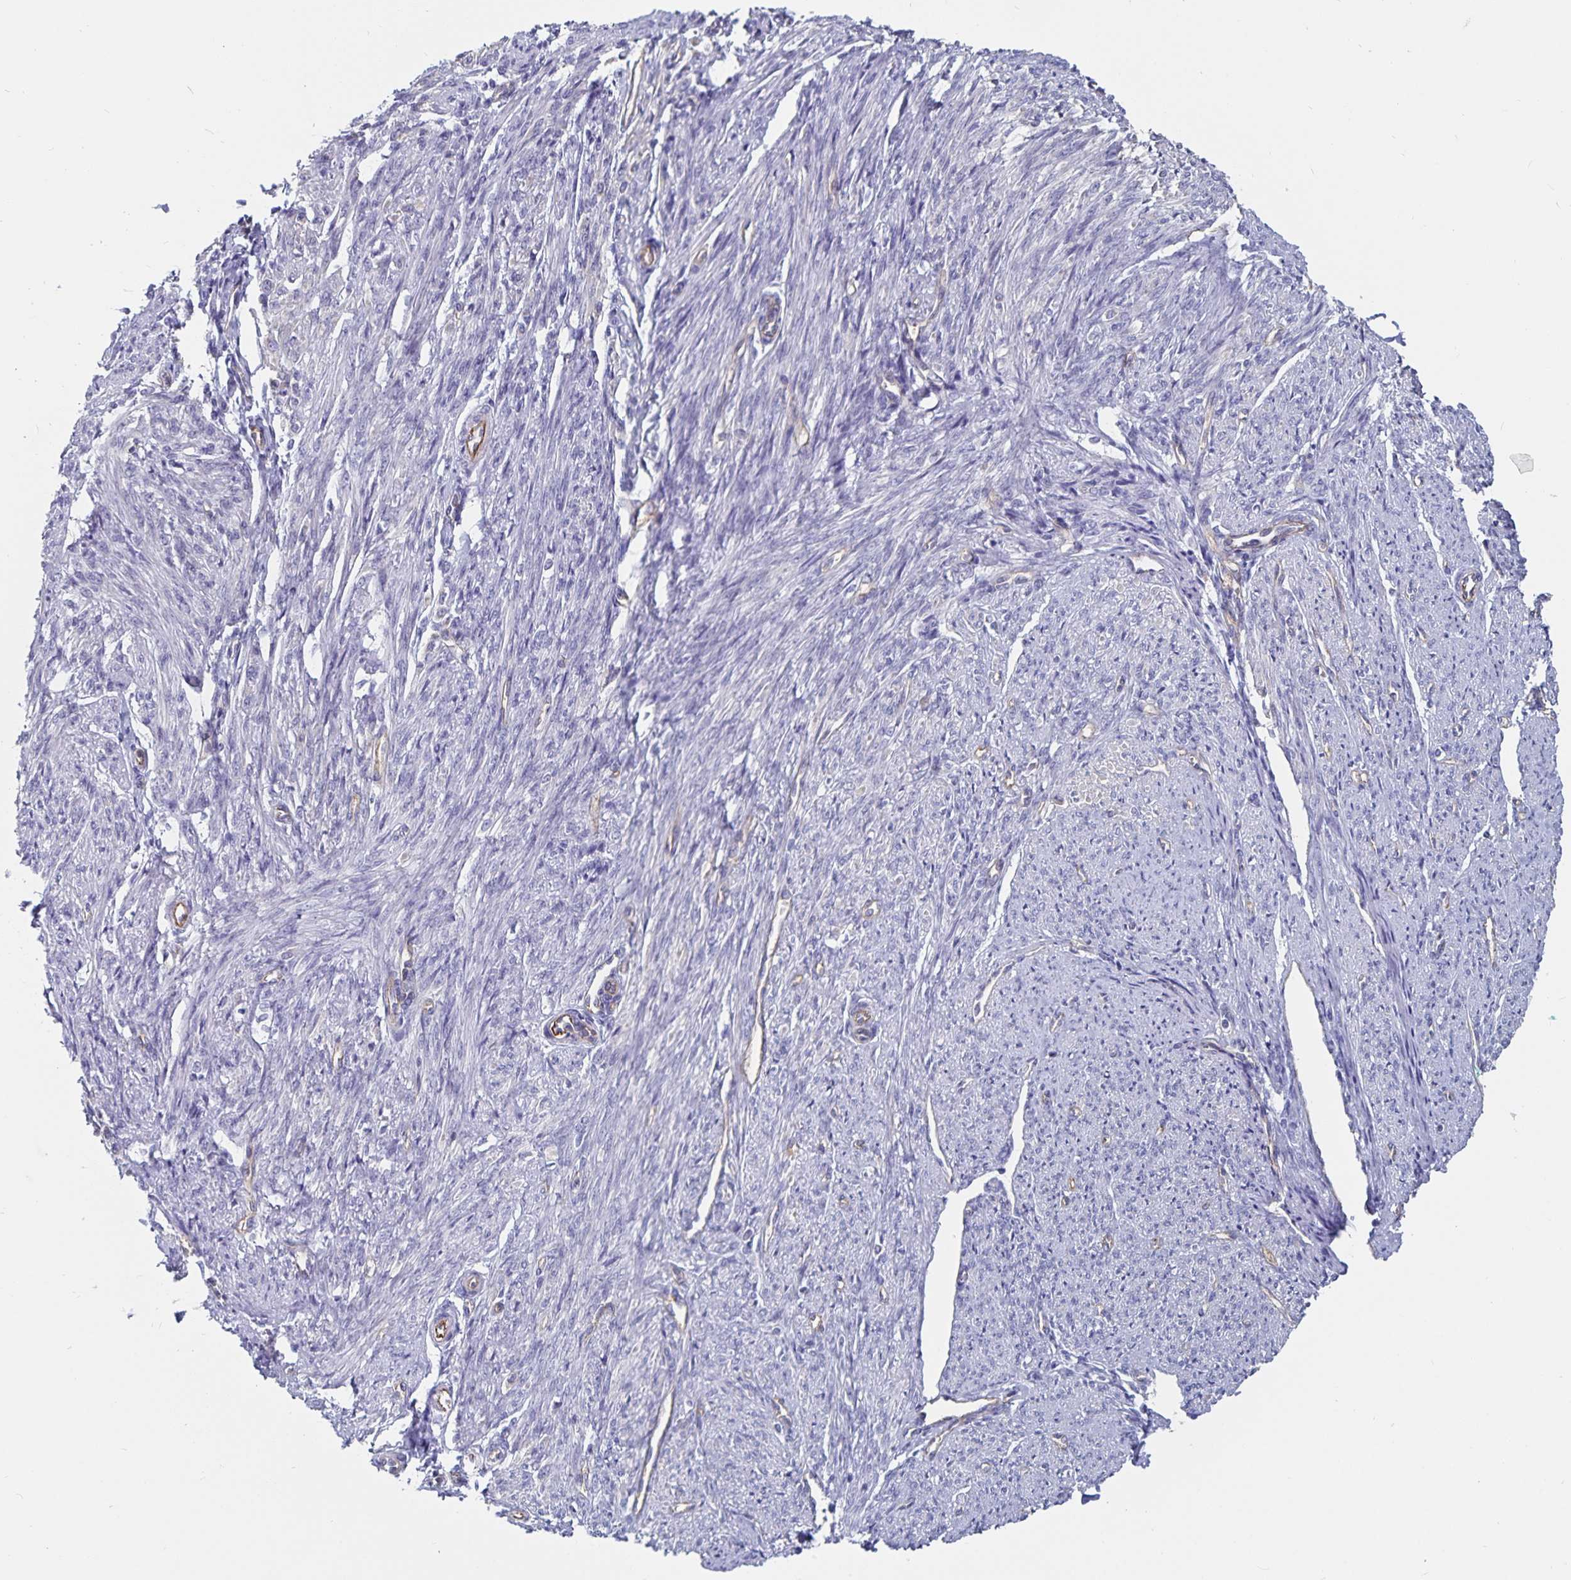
{"staining": {"intensity": "weak", "quantity": "25%-75%", "location": "cytoplasmic/membranous"}, "tissue": "smooth muscle", "cell_type": "Smooth muscle cells", "image_type": "normal", "snomed": [{"axis": "morphology", "description": "Normal tissue, NOS"}, {"axis": "topography", "description": "Smooth muscle"}], "caption": "Brown immunohistochemical staining in normal human smooth muscle exhibits weak cytoplasmic/membranous staining in approximately 25%-75% of smooth muscle cells. (DAB IHC, brown staining for protein, blue staining for nuclei).", "gene": "SSTR1", "patient": {"sex": "female", "age": 65}}